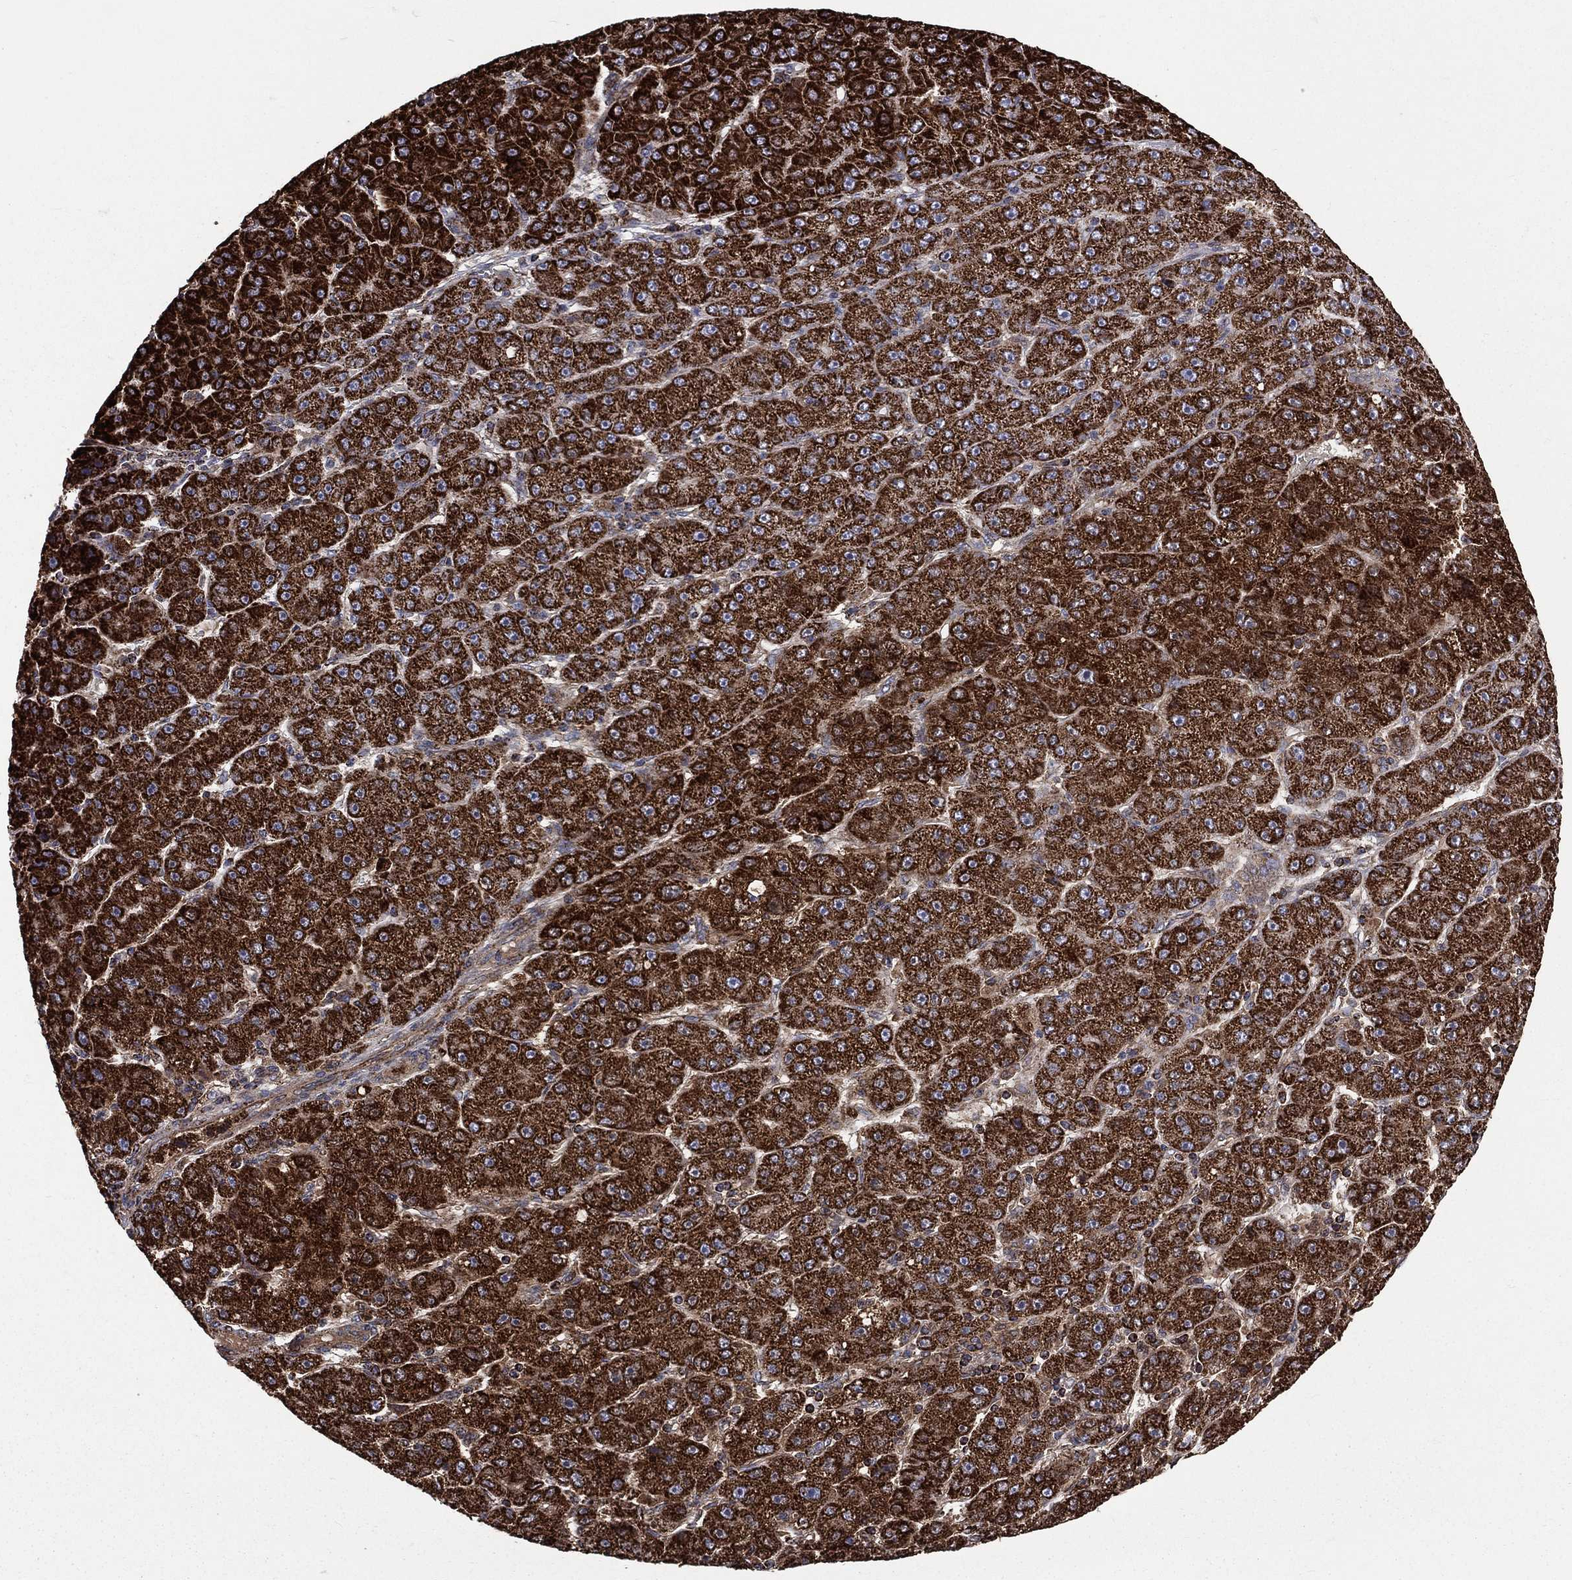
{"staining": {"intensity": "strong", "quantity": ">75%", "location": "cytoplasmic/membranous"}, "tissue": "liver cancer", "cell_type": "Tumor cells", "image_type": "cancer", "snomed": [{"axis": "morphology", "description": "Carcinoma, Hepatocellular, NOS"}, {"axis": "topography", "description": "Liver"}], "caption": "A high-resolution micrograph shows IHC staining of liver hepatocellular carcinoma, which demonstrates strong cytoplasmic/membranous staining in approximately >75% of tumor cells. (DAB IHC, brown staining for protein, blue staining for nuclei).", "gene": "GOT2", "patient": {"sex": "male", "age": 67}}